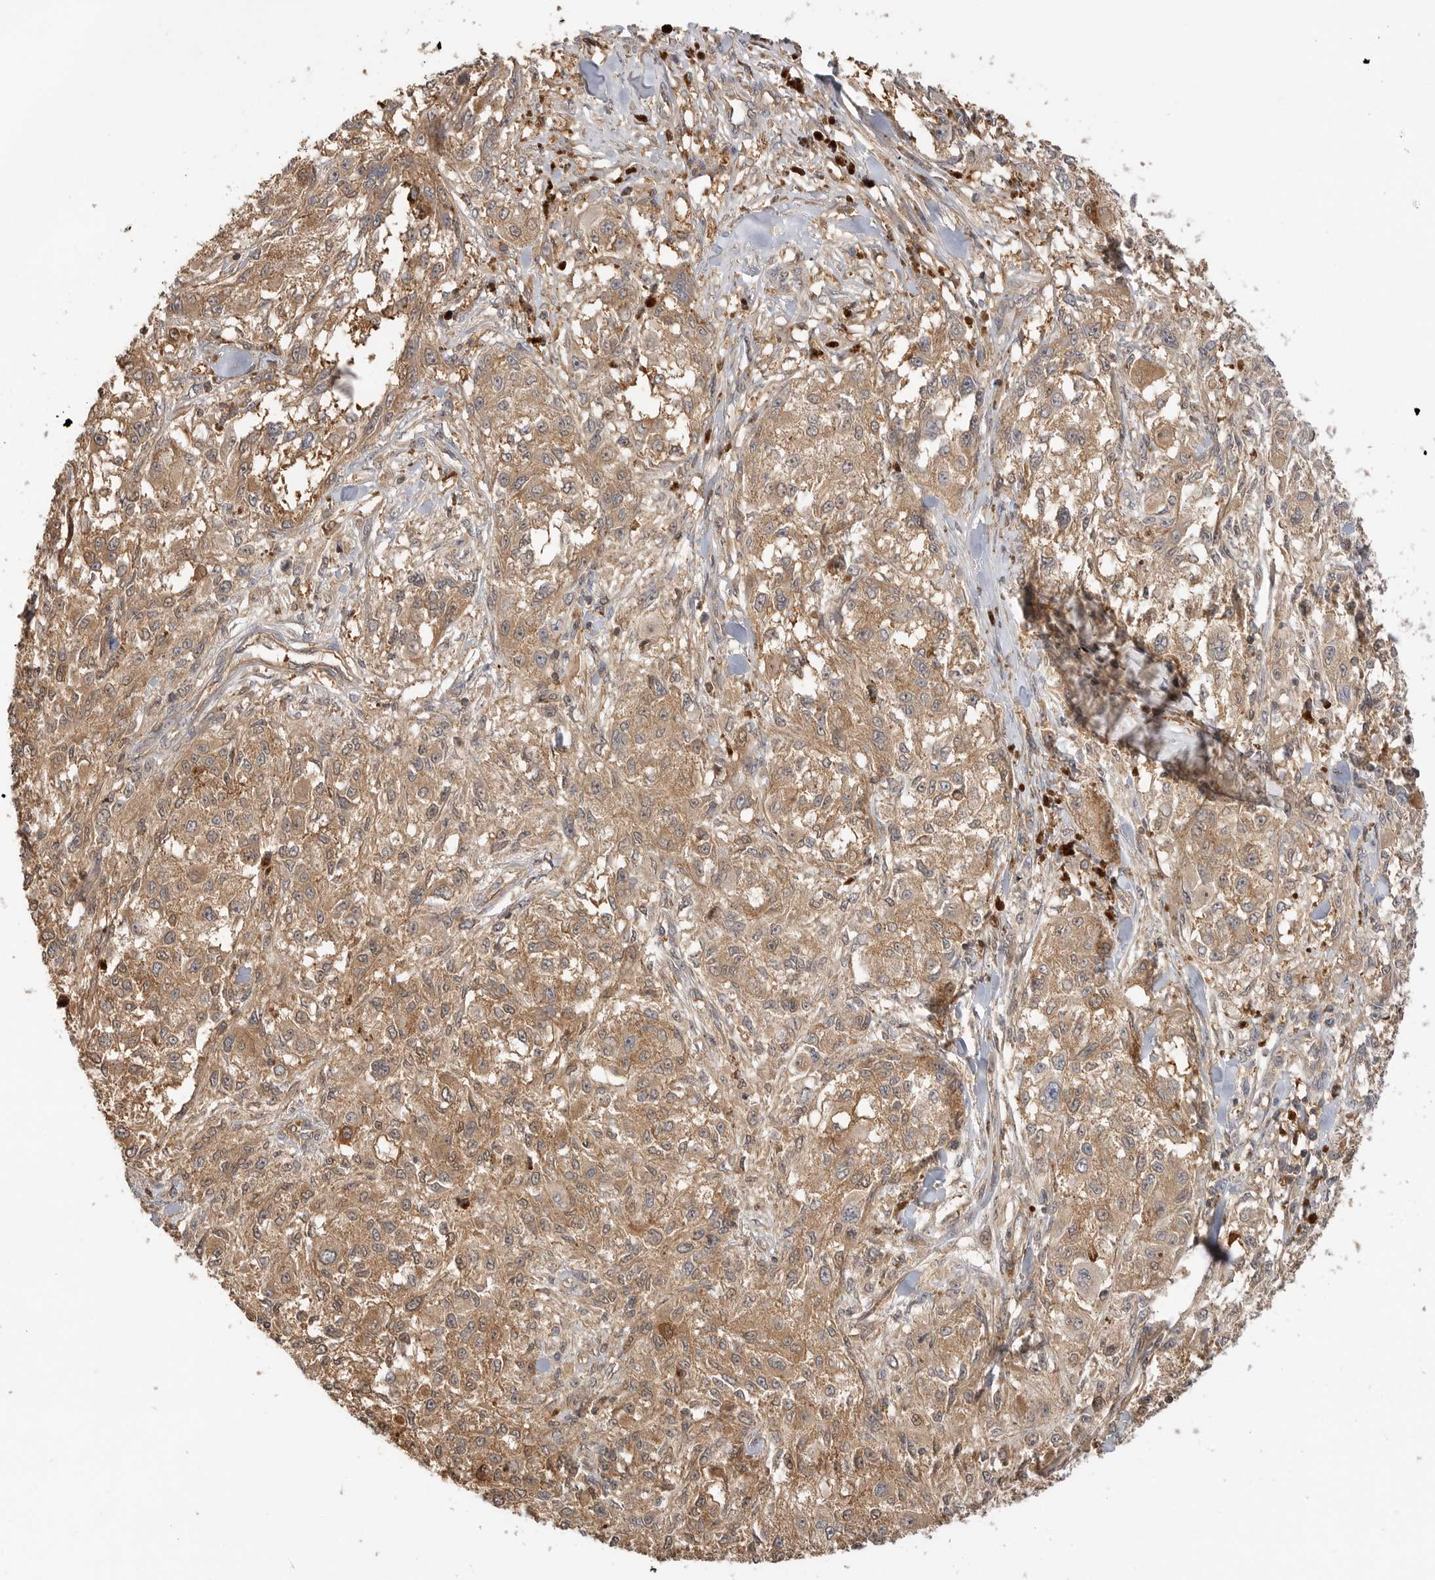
{"staining": {"intensity": "moderate", "quantity": ">75%", "location": "cytoplasmic/membranous"}, "tissue": "melanoma", "cell_type": "Tumor cells", "image_type": "cancer", "snomed": [{"axis": "morphology", "description": "Necrosis, NOS"}, {"axis": "morphology", "description": "Malignant melanoma, NOS"}, {"axis": "topography", "description": "Skin"}], "caption": "DAB (3,3'-diaminobenzidine) immunohistochemical staining of human malignant melanoma displays moderate cytoplasmic/membranous protein positivity in approximately >75% of tumor cells. The staining is performed using DAB (3,3'-diaminobenzidine) brown chromogen to label protein expression. The nuclei are counter-stained blue using hematoxylin.", "gene": "CLDN12", "patient": {"sex": "female", "age": 87}}